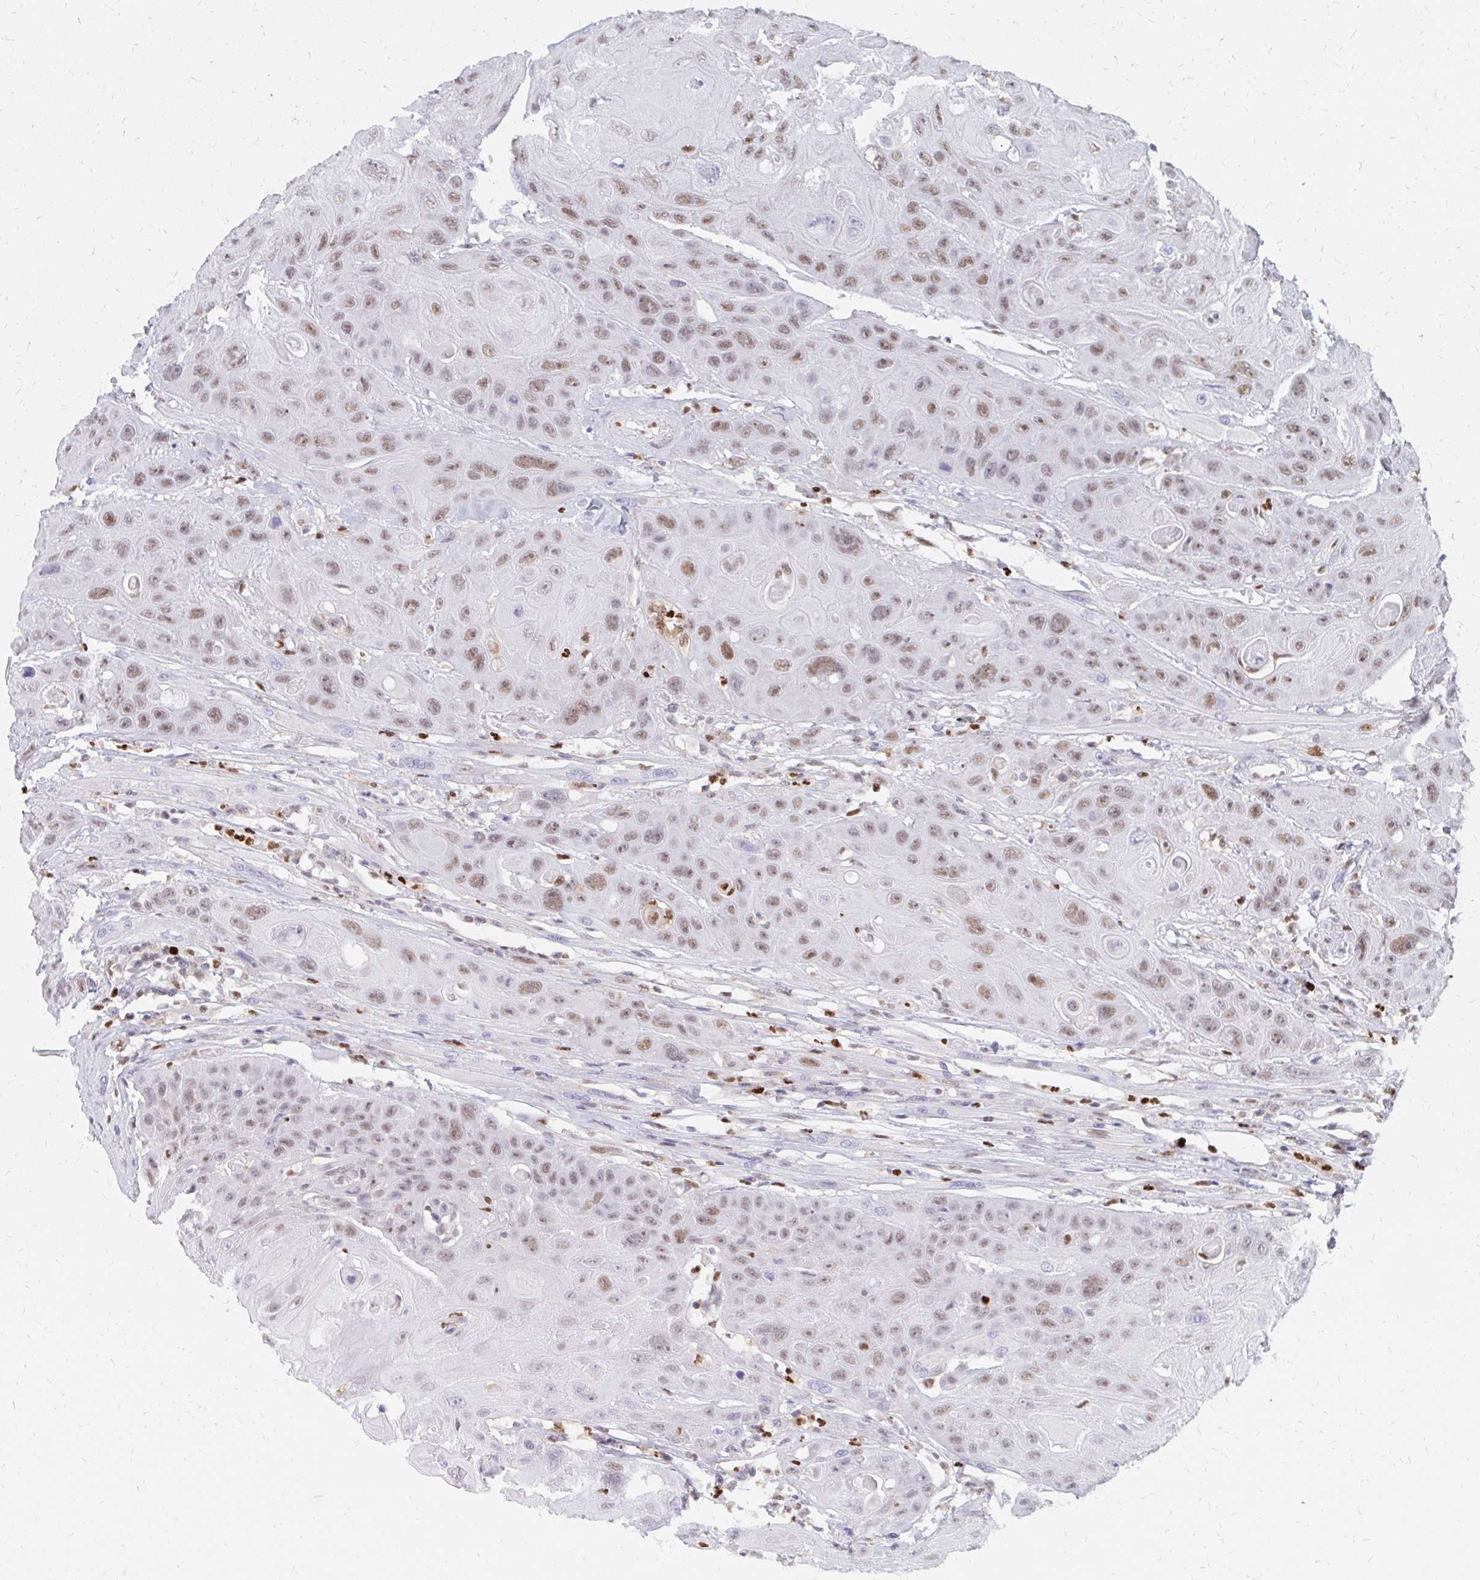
{"staining": {"intensity": "moderate", "quantity": ">75%", "location": "nuclear"}, "tissue": "head and neck cancer", "cell_type": "Tumor cells", "image_type": "cancer", "snomed": [{"axis": "morphology", "description": "Squamous cell carcinoma, NOS"}, {"axis": "topography", "description": "Head-Neck"}], "caption": "Immunohistochemistry photomicrograph of neoplastic tissue: head and neck cancer (squamous cell carcinoma) stained using immunohistochemistry exhibits medium levels of moderate protein expression localized specifically in the nuclear of tumor cells, appearing as a nuclear brown color.", "gene": "PLK3", "patient": {"sex": "female", "age": 59}}